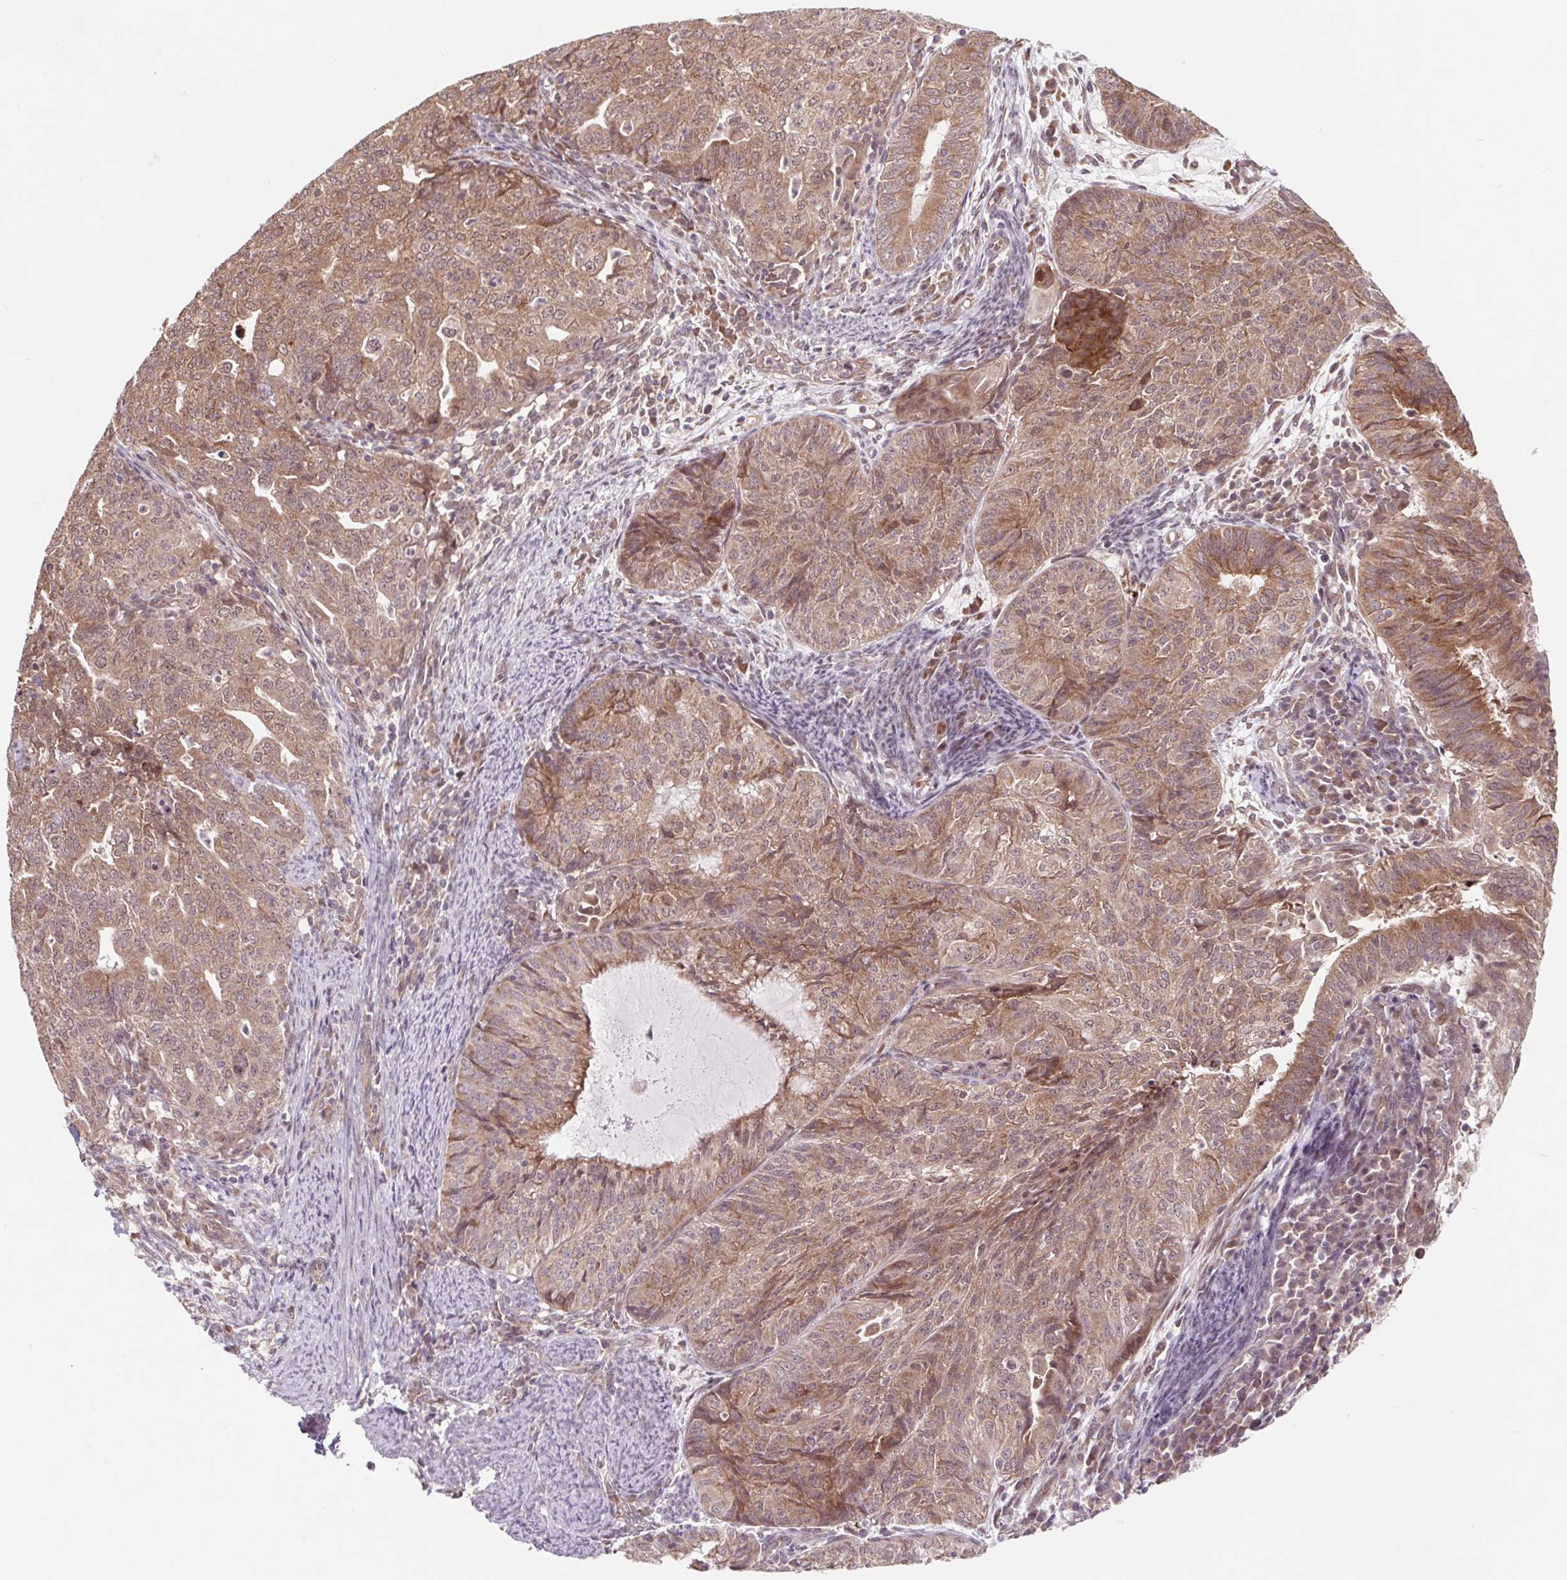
{"staining": {"intensity": "moderate", "quantity": ">75%", "location": "cytoplasmic/membranous,nuclear"}, "tissue": "endometrial cancer", "cell_type": "Tumor cells", "image_type": "cancer", "snomed": [{"axis": "morphology", "description": "Adenocarcinoma, NOS"}, {"axis": "topography", "description": "Endometrium"}], "caption": "Brown immunohistochemical staining in endometrial adenocarcinoma exhibits moderate cytoplasmic/membranous and nuclear positivity in about >75% of tumor cells.", "gene": "HFE", "patient": {"sex": "female", "age": 82}}